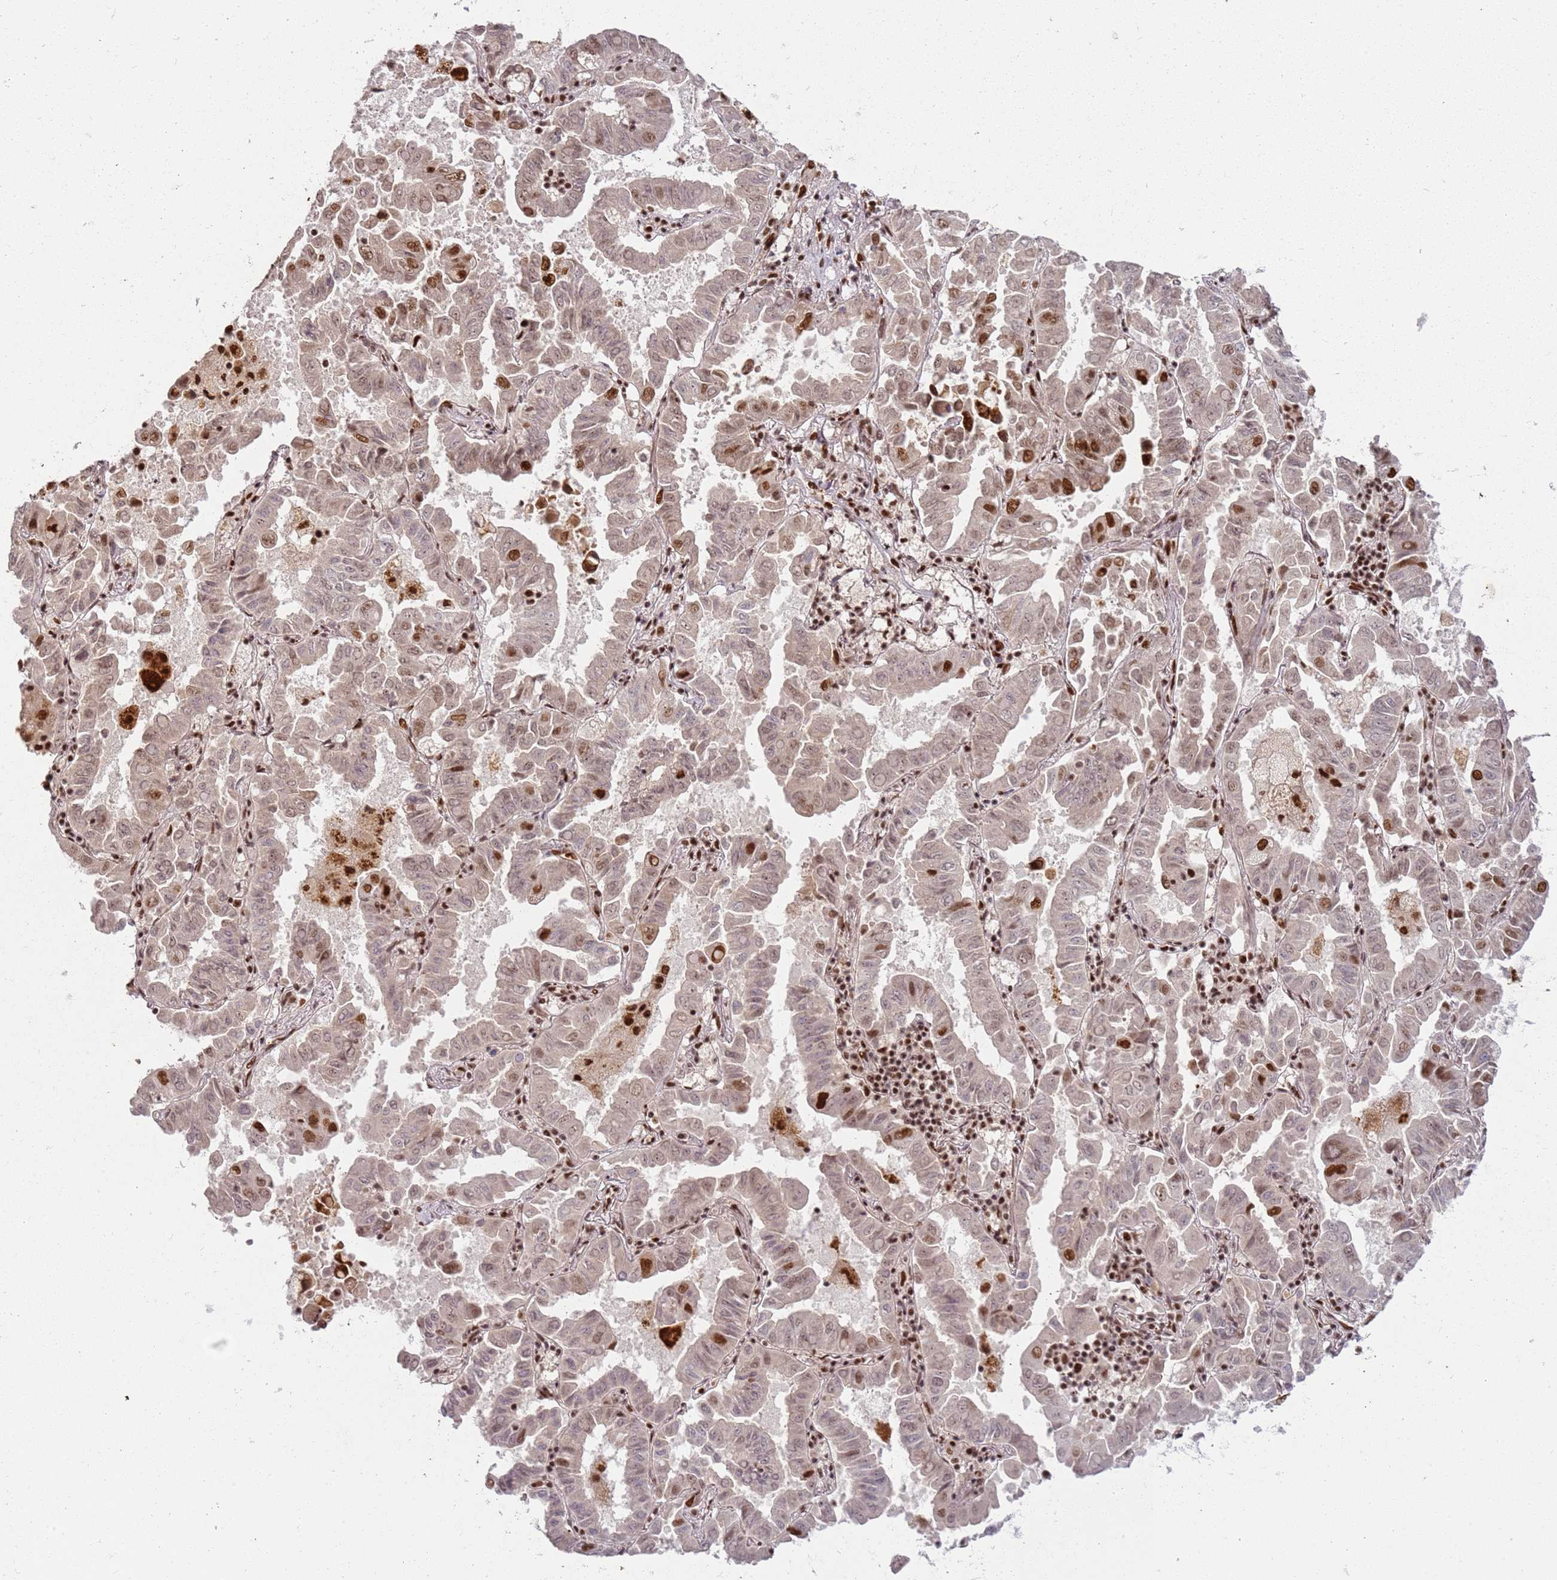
{"staining": {"intensity": "strong", "quantity": "25%-75%", "location": "nuclear"}, "tissue": "lung cancer", "cell_type": "Tumor cells", "image_type": "cancer", "snomed": [{"axis": "morphology", "description": "Adenocarcinoma, NOS"}, {"axis": "topography", "description": "Lung"}], "caption": "Protein analysis of adenocarcinoma (lung) tissue reveals strong nuclear expression in approximately 25%-75% of tumor cells.", "gene": "TENT4A", "patient": {"sex": "male", "age": 64}}